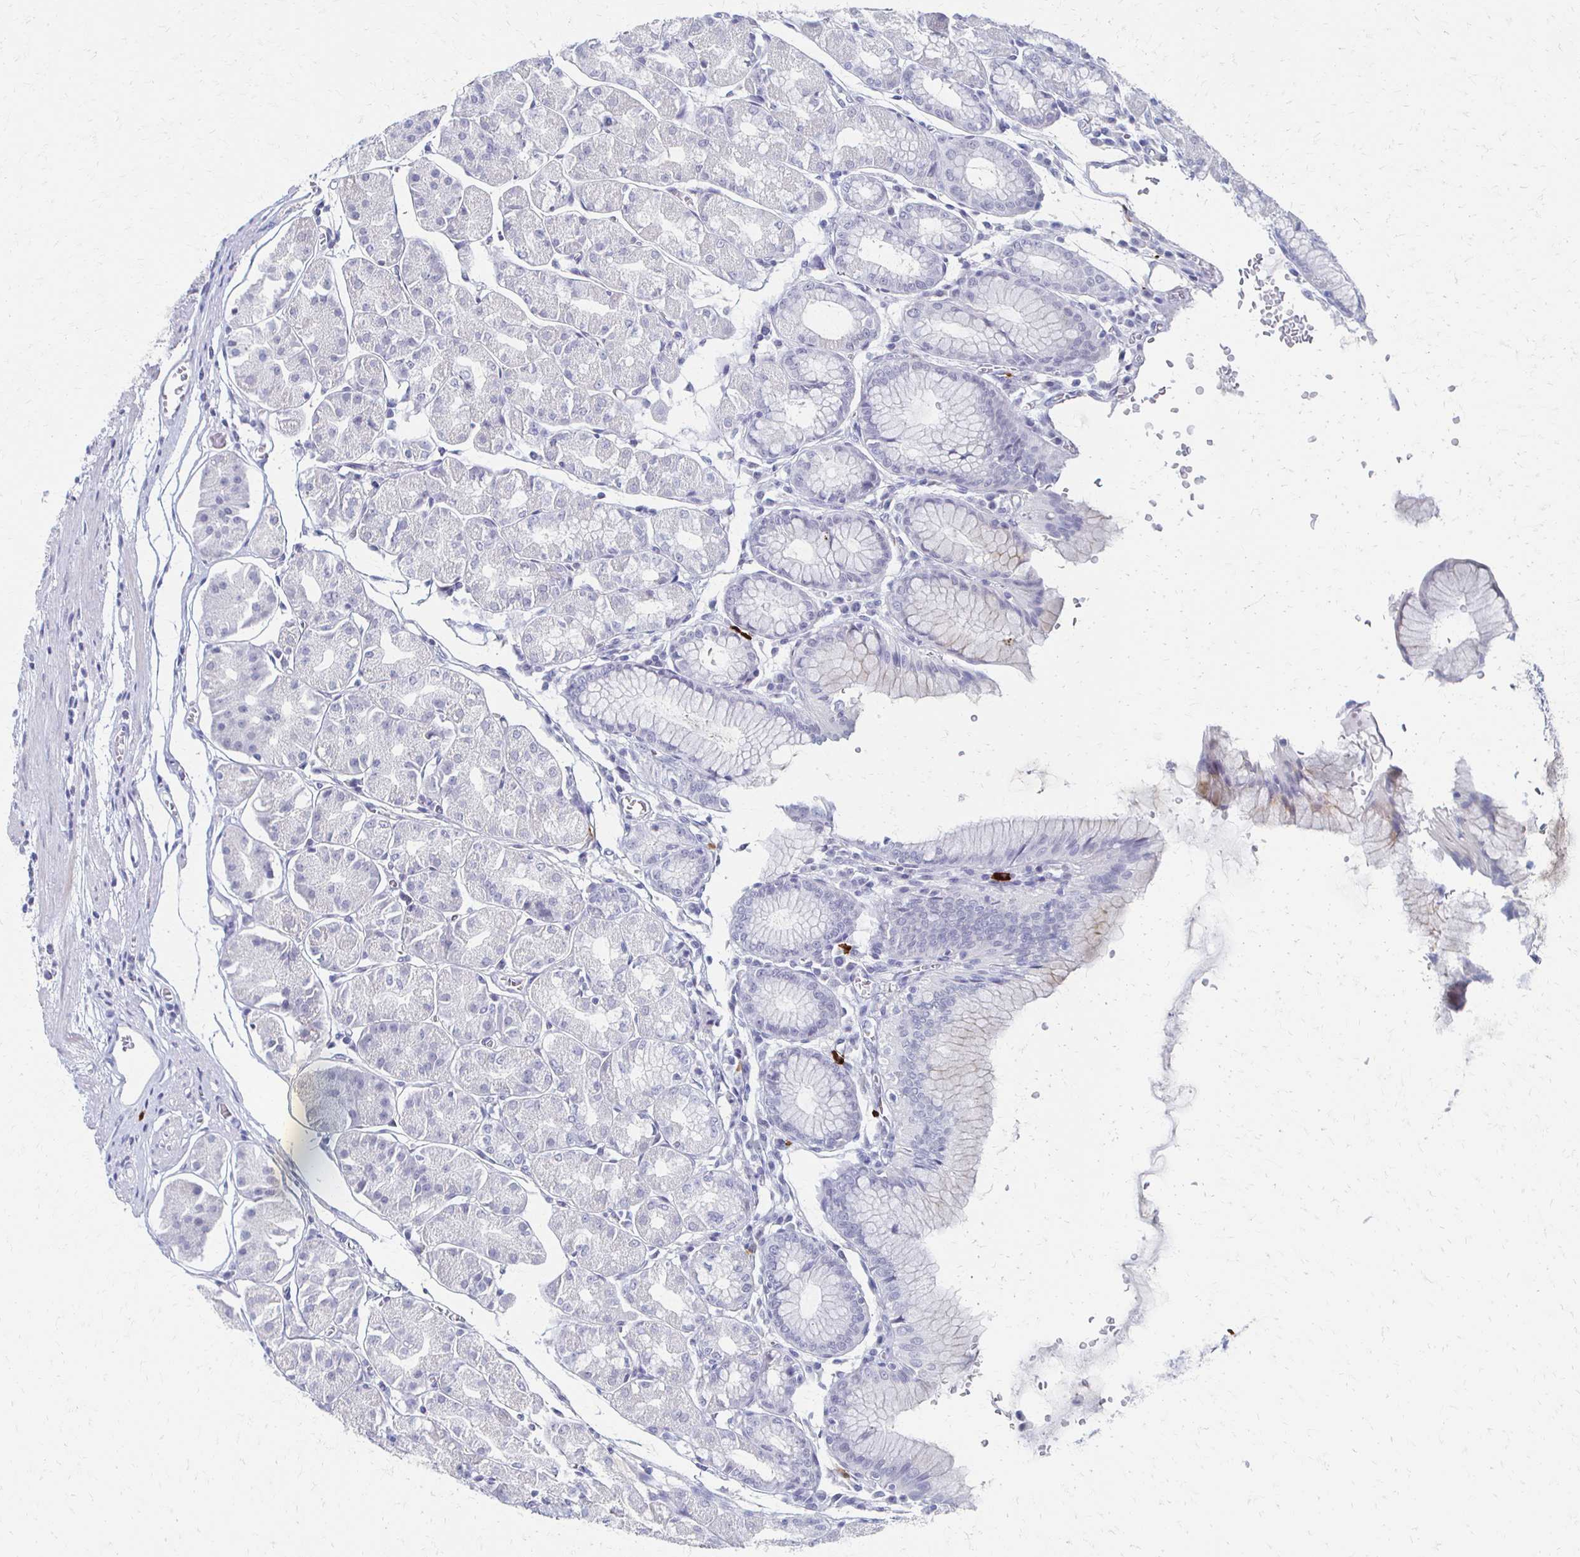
{"staining": {"intensity": "negative", "quantity": "none", "location": "none"}, "tissue": "stomach", "cell_type": "Glandular cells", "image_type": "normal", "snomed": [{"axis": "morphology", "description": "Normal tissue, NOS"}, {"axis": "topography", "description": "Stomach"}], "caption": "Stomach stained for a protein using IHC reveals no positivity glandular cells.", "gene": "CXCR2", "patient": {"sex": "male", "age": 55}}